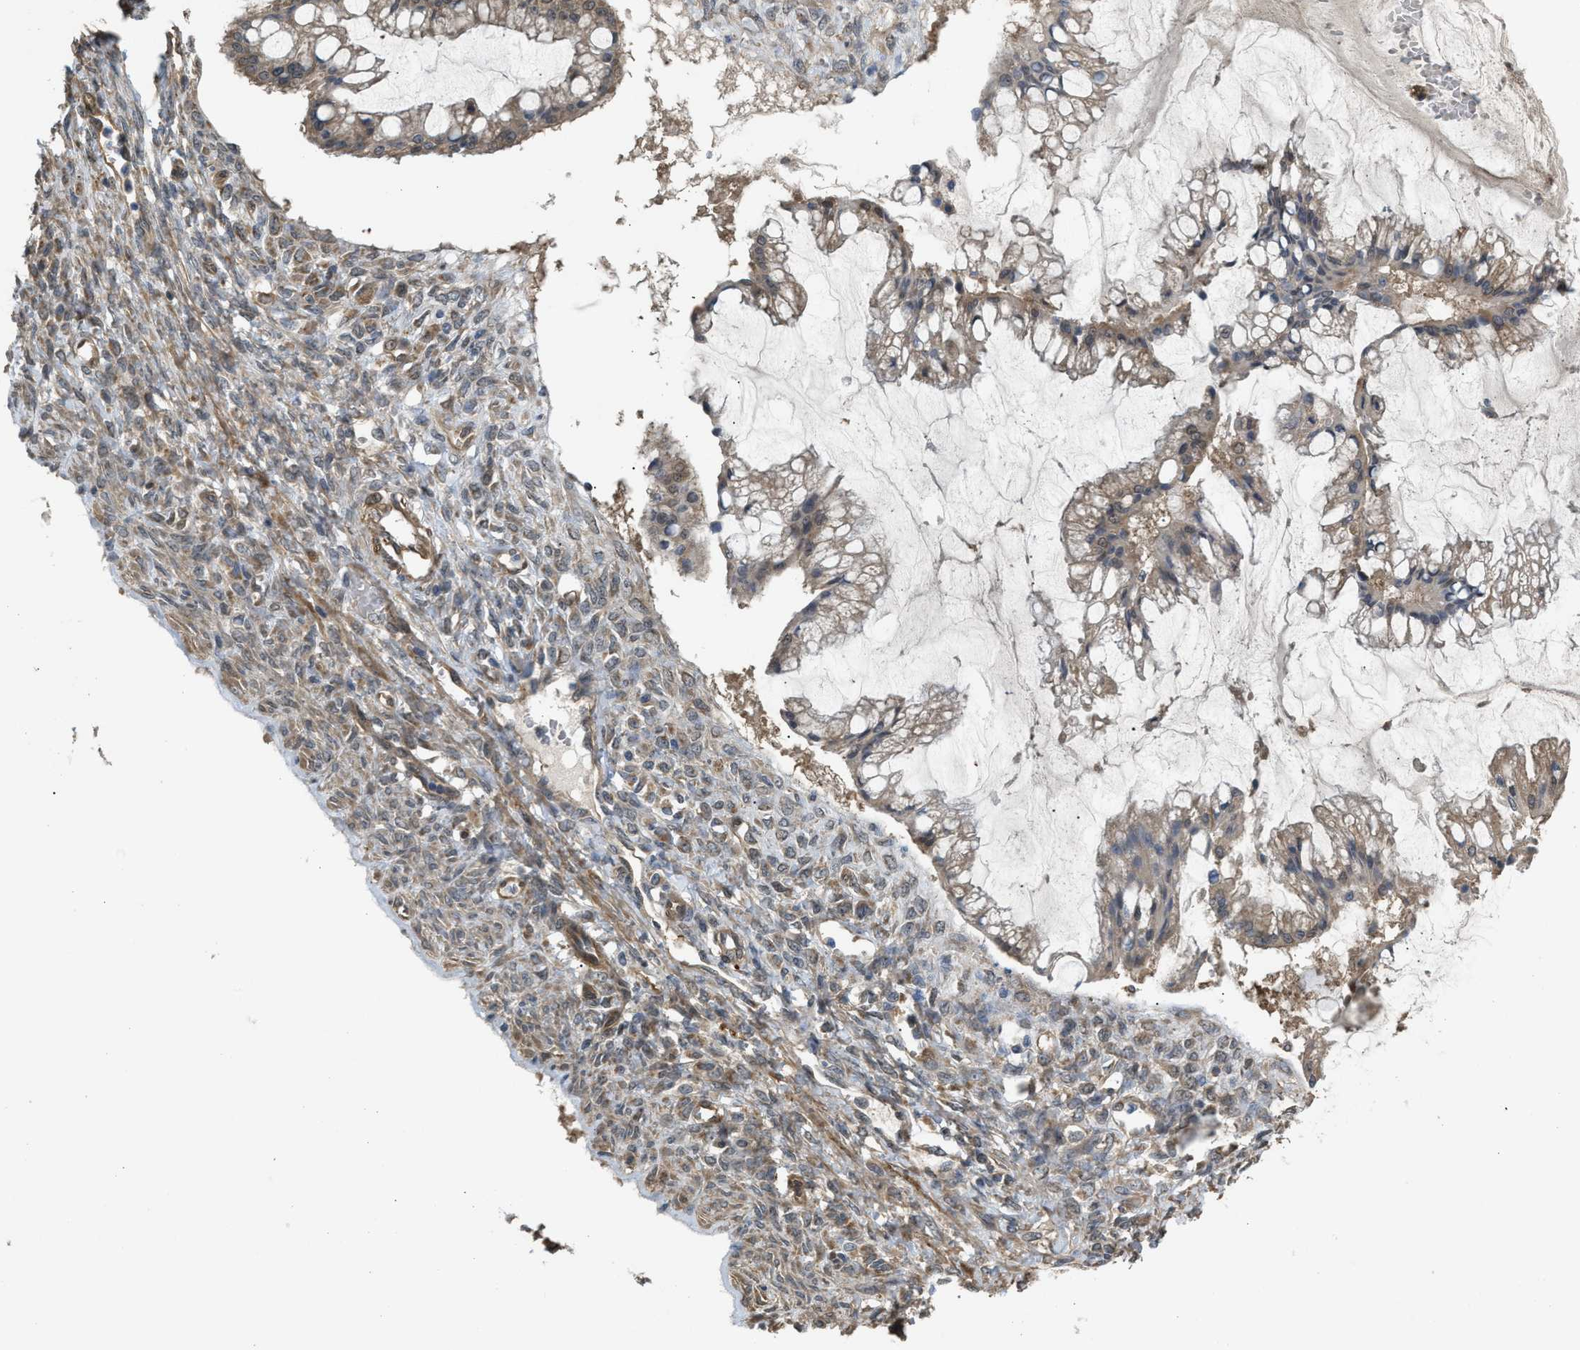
{"staining": {"intensity": "weak", "quantity": ">75%", "location": "cytoplasmic/membranous"}, "tissue": "ovarian cancer", "cell_type": "Tumor cells", "image_type": "cancer", "snomed": [{"axis": "morphology", "description": "Cystadenocarcinoma, mucinous, NOS"}, {"axis": "topography", "description": "Ovary"}], "caption": "Immunohistochemistry photomicrograph of ovarian mucinous cystadenocarcinoma stained for a protein (brown), which shows low levels of weak cytoplasmic/membranous positivity in approximately >75% of tumor cells.", "gene": "BAG3", "patient": {"sex": "female", "age": 73}}